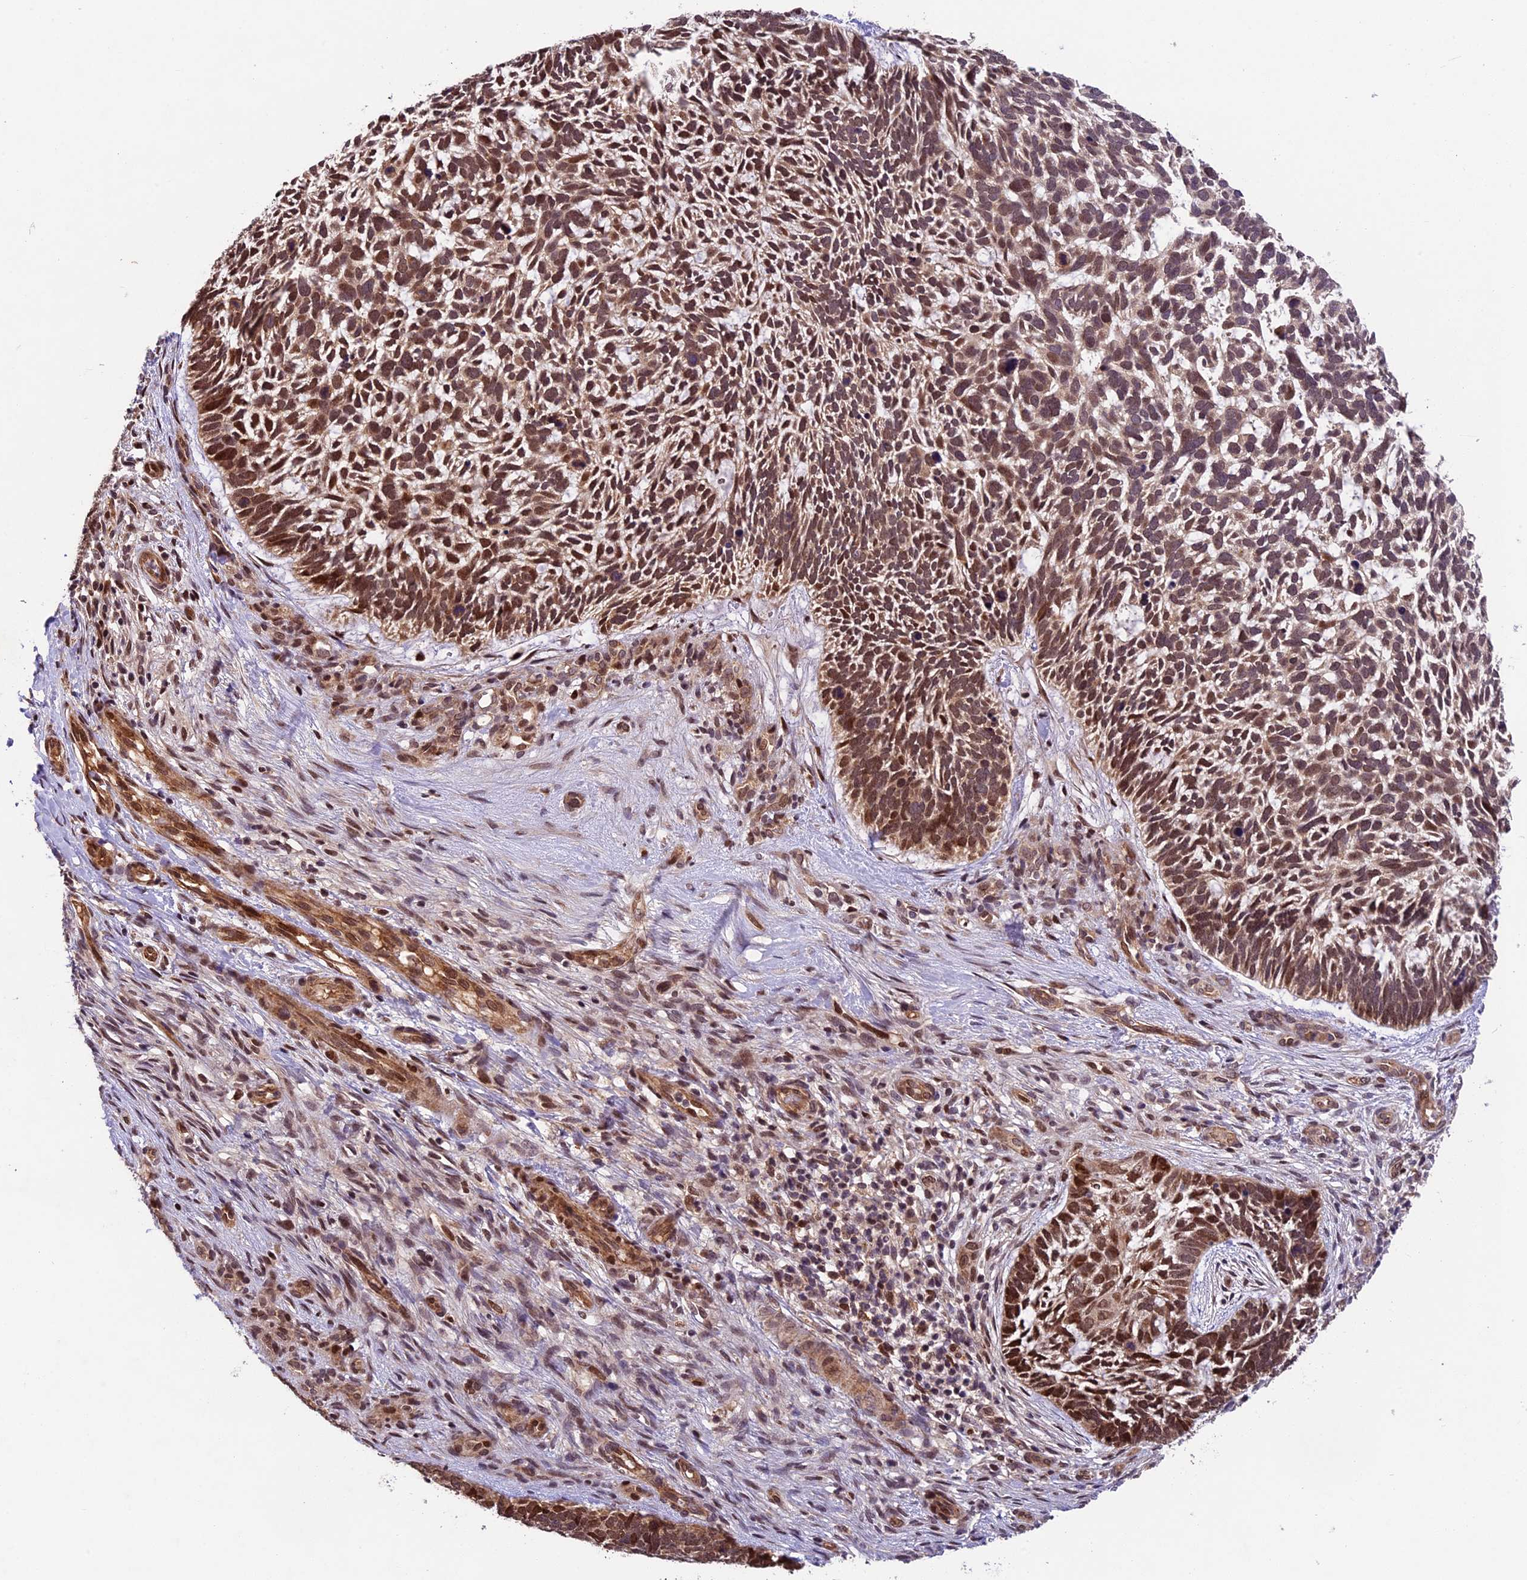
{"staining": {"intensity": "moderate", "quantity": ">75%", "location": "nuclear"}, "tissue": "skin cancer", "cell_type": "Tumor cells", "image_type": "cancer", "snomed": [{"axis": "morphology", "description": "Basal cell carcinoma"}, {"axis": "topography", "description": "Skin"}], "caption": "The image exhibits staining of skin cancer, revealing moderate nuclear protein positivity (brown color) within tumor cells. The protein of interest is shown in brown color, while the nuclei are stained blue.", "gene": "CCSER1", "patient": {"sex": "male", "age": 88}}